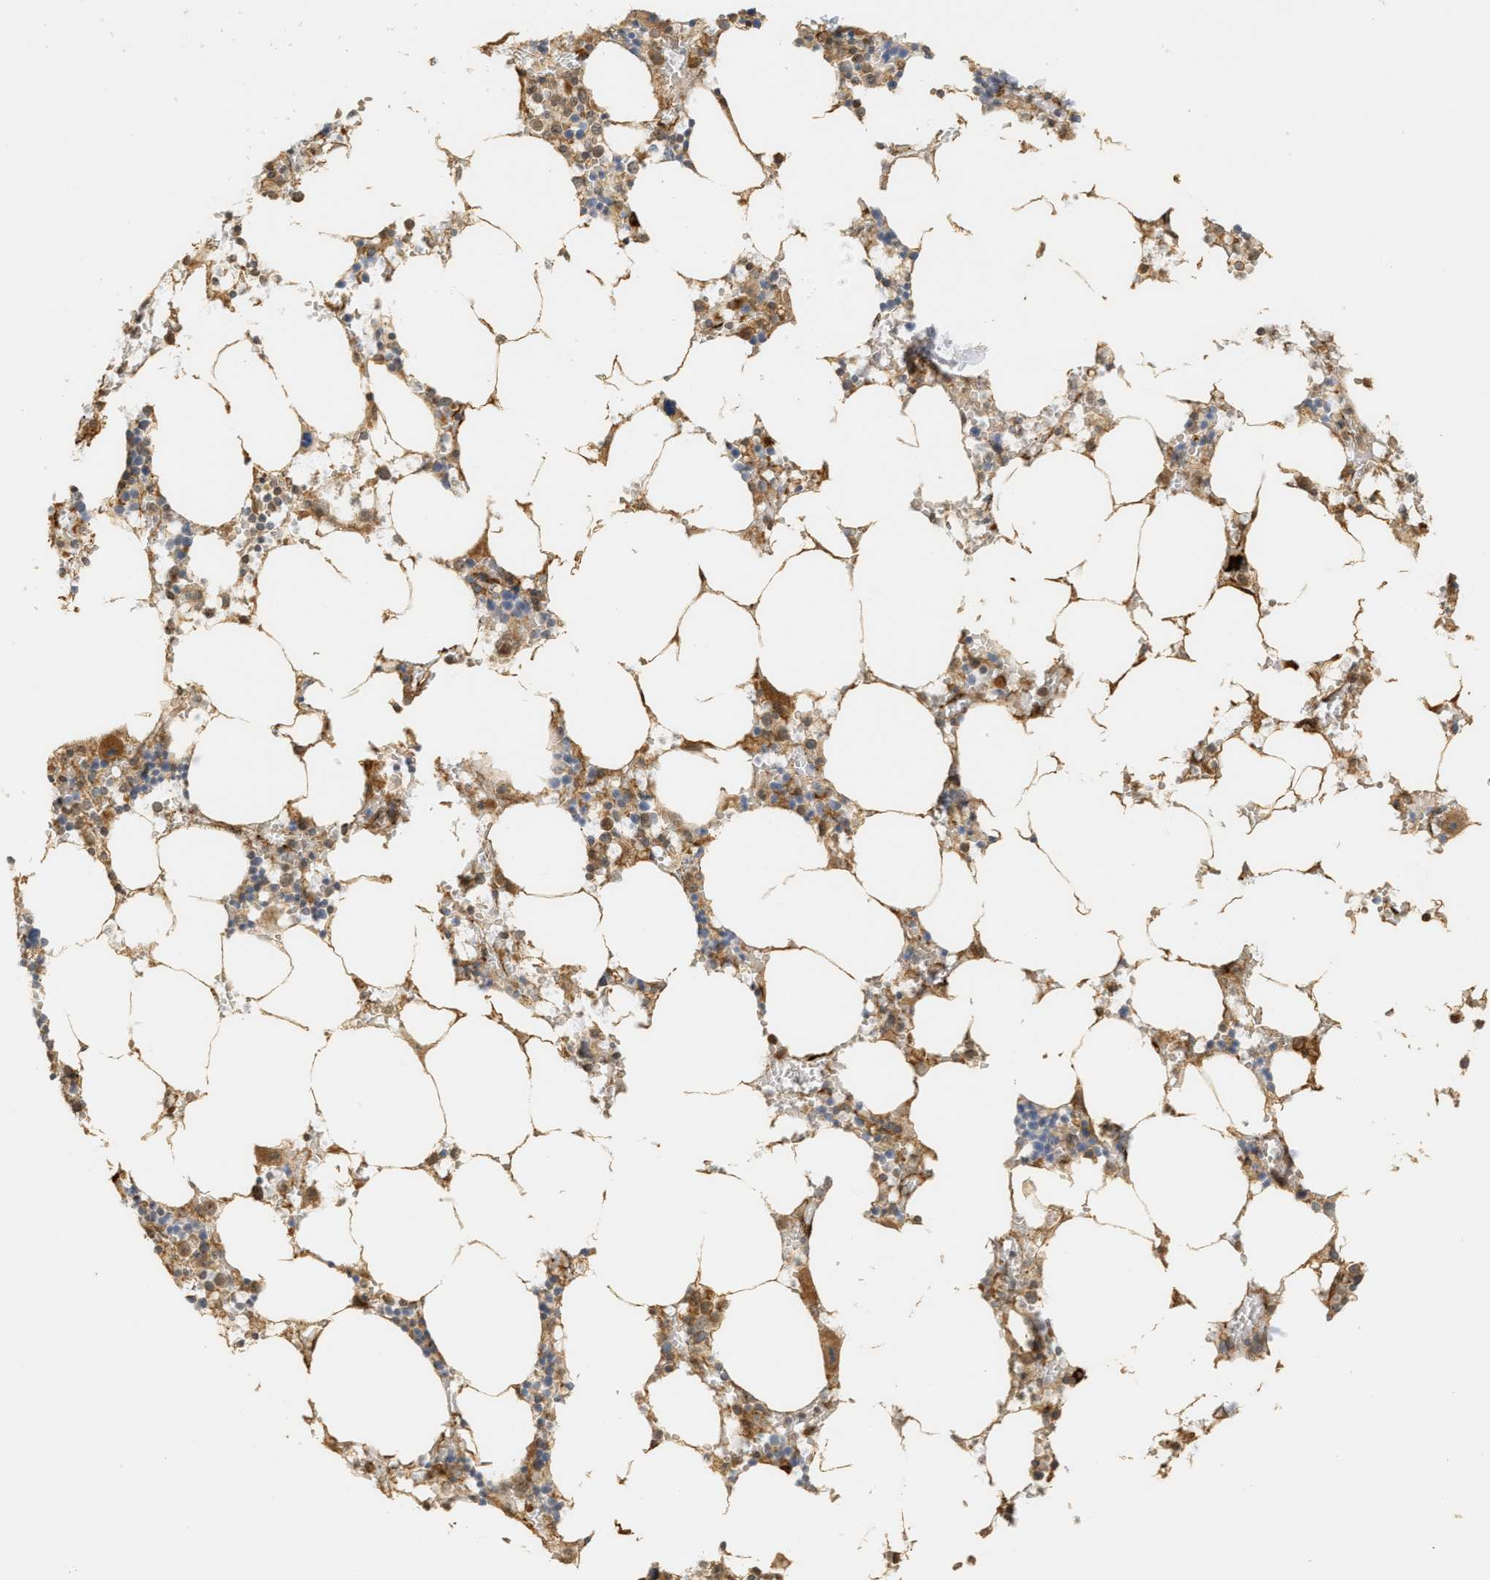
{"staining": {"intensity": "moderate", "quantity": ">75%", "location": "cytoplasmic/membranous,nuclear"}, "tissue": "bone marrow", "cell_type": "Hematopoietic cells", "image_type": "normal", "snomed": [{"axis": "morphology", "description": "Normal tissue, NOS"}, {"axis": "topography", "description": "Bone marrow"}], "caption": "Brown immunohistochemical staining in normal bone marrow displays moderate cytoplasmic/membranous,nuclear positivity in about >75% of hematopoietic cells. (DAB IHC, brown staining for protein, blue staining for nuclei).", "gene": "ZFAND5", "patient": {"sex": "male", "age": 70}}